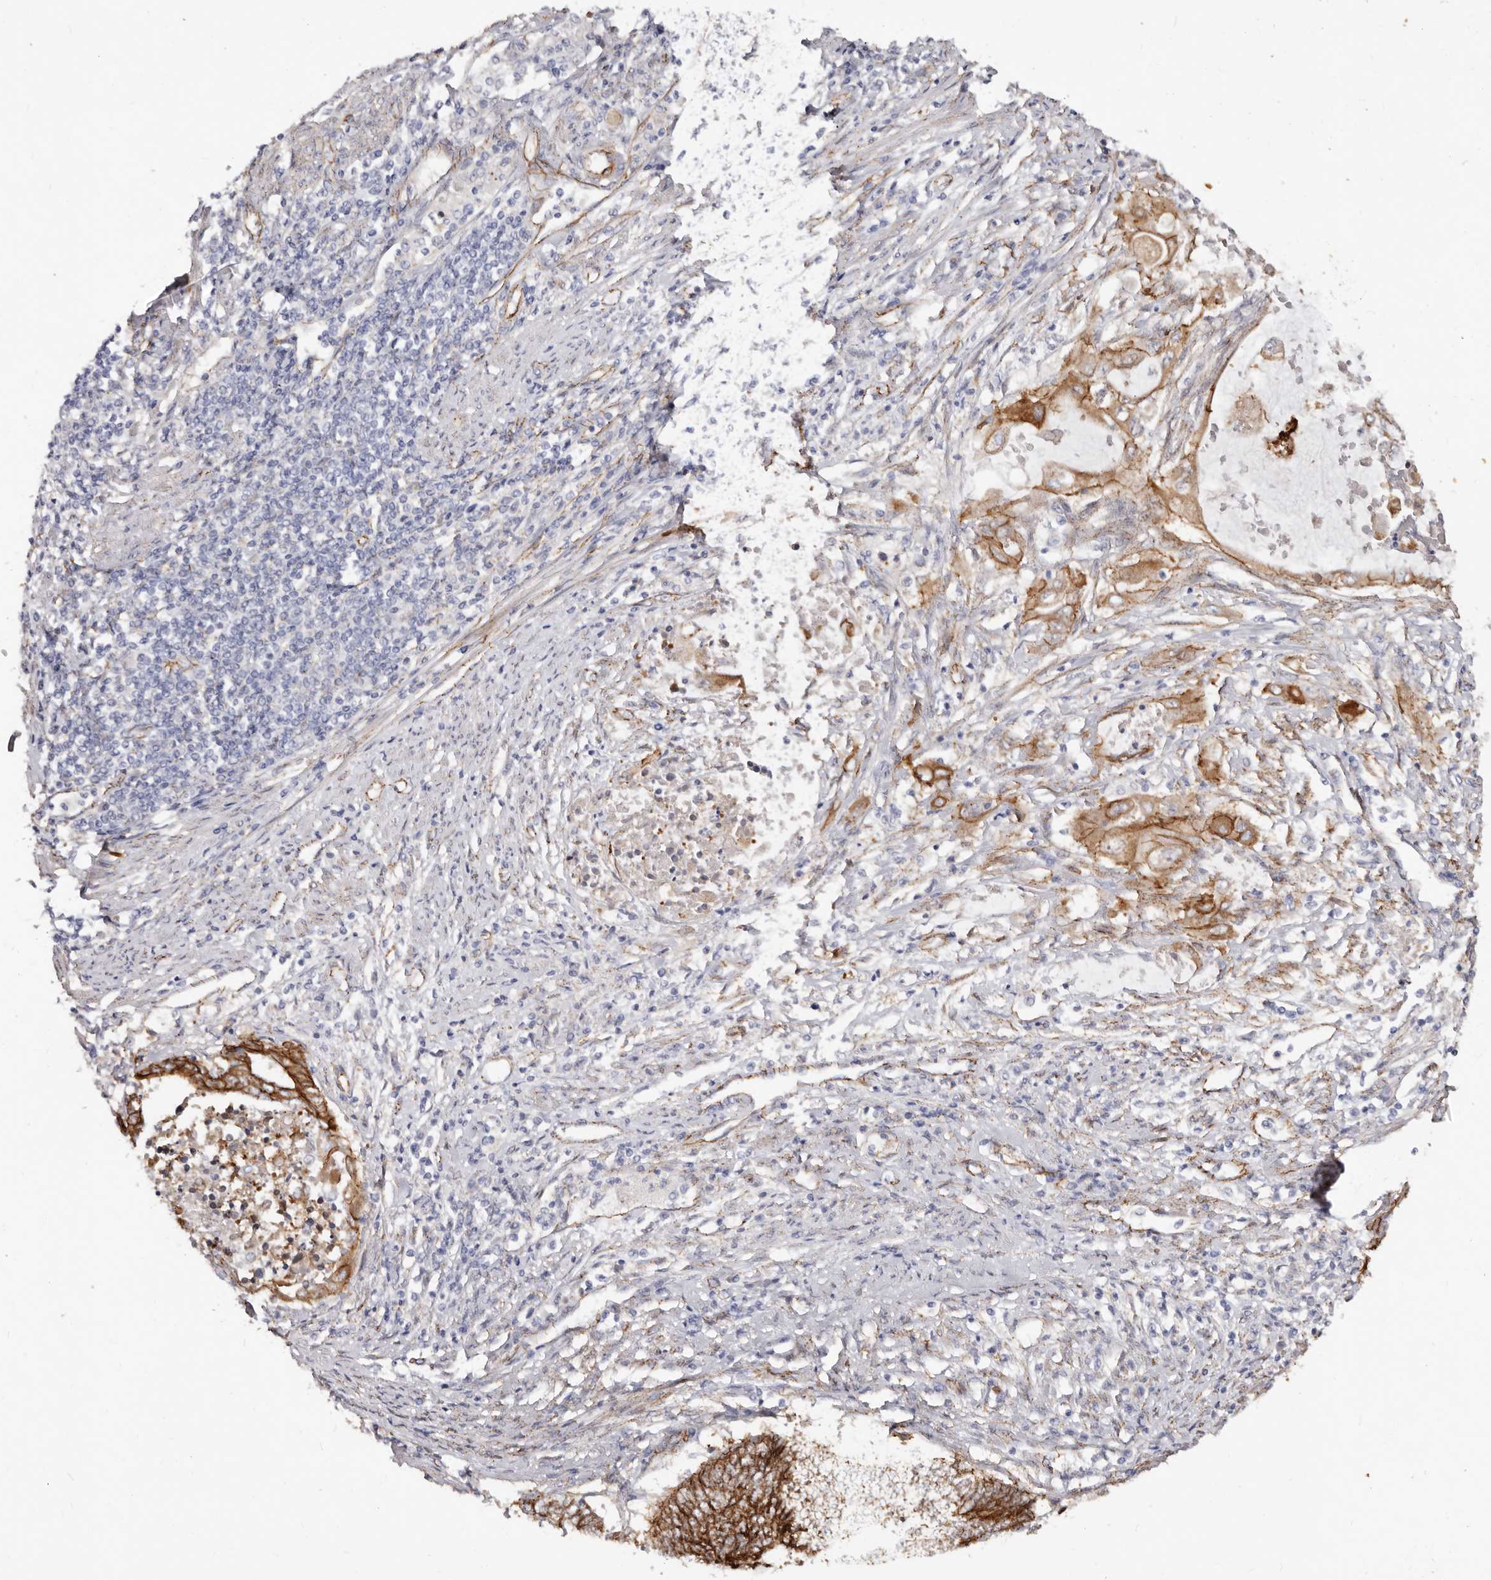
{"staining": {"intensity": "strong", "quantity": ">75%", "location": "cytoplasmic/membranous"}, "tissue": "endometrial cancer", "cell_type": "Tumor cells", "image_type": "cancer", "snomed": [{"axis": "morphology", "description": "Adenocarcinoma, NOS"}, {"axis": "topography", "description": "Uterus"}, {"axis": "topography", "description": "Endometrium"}], "caption": "Immunohistochemical staining of human endometrial adenocarcinoma displays strong cytoplasmic/membranous protein staining in approximately >75% of tumor cells.", "gene": "CTNNB1", "patient": {"sex": "female", "age": 70}}